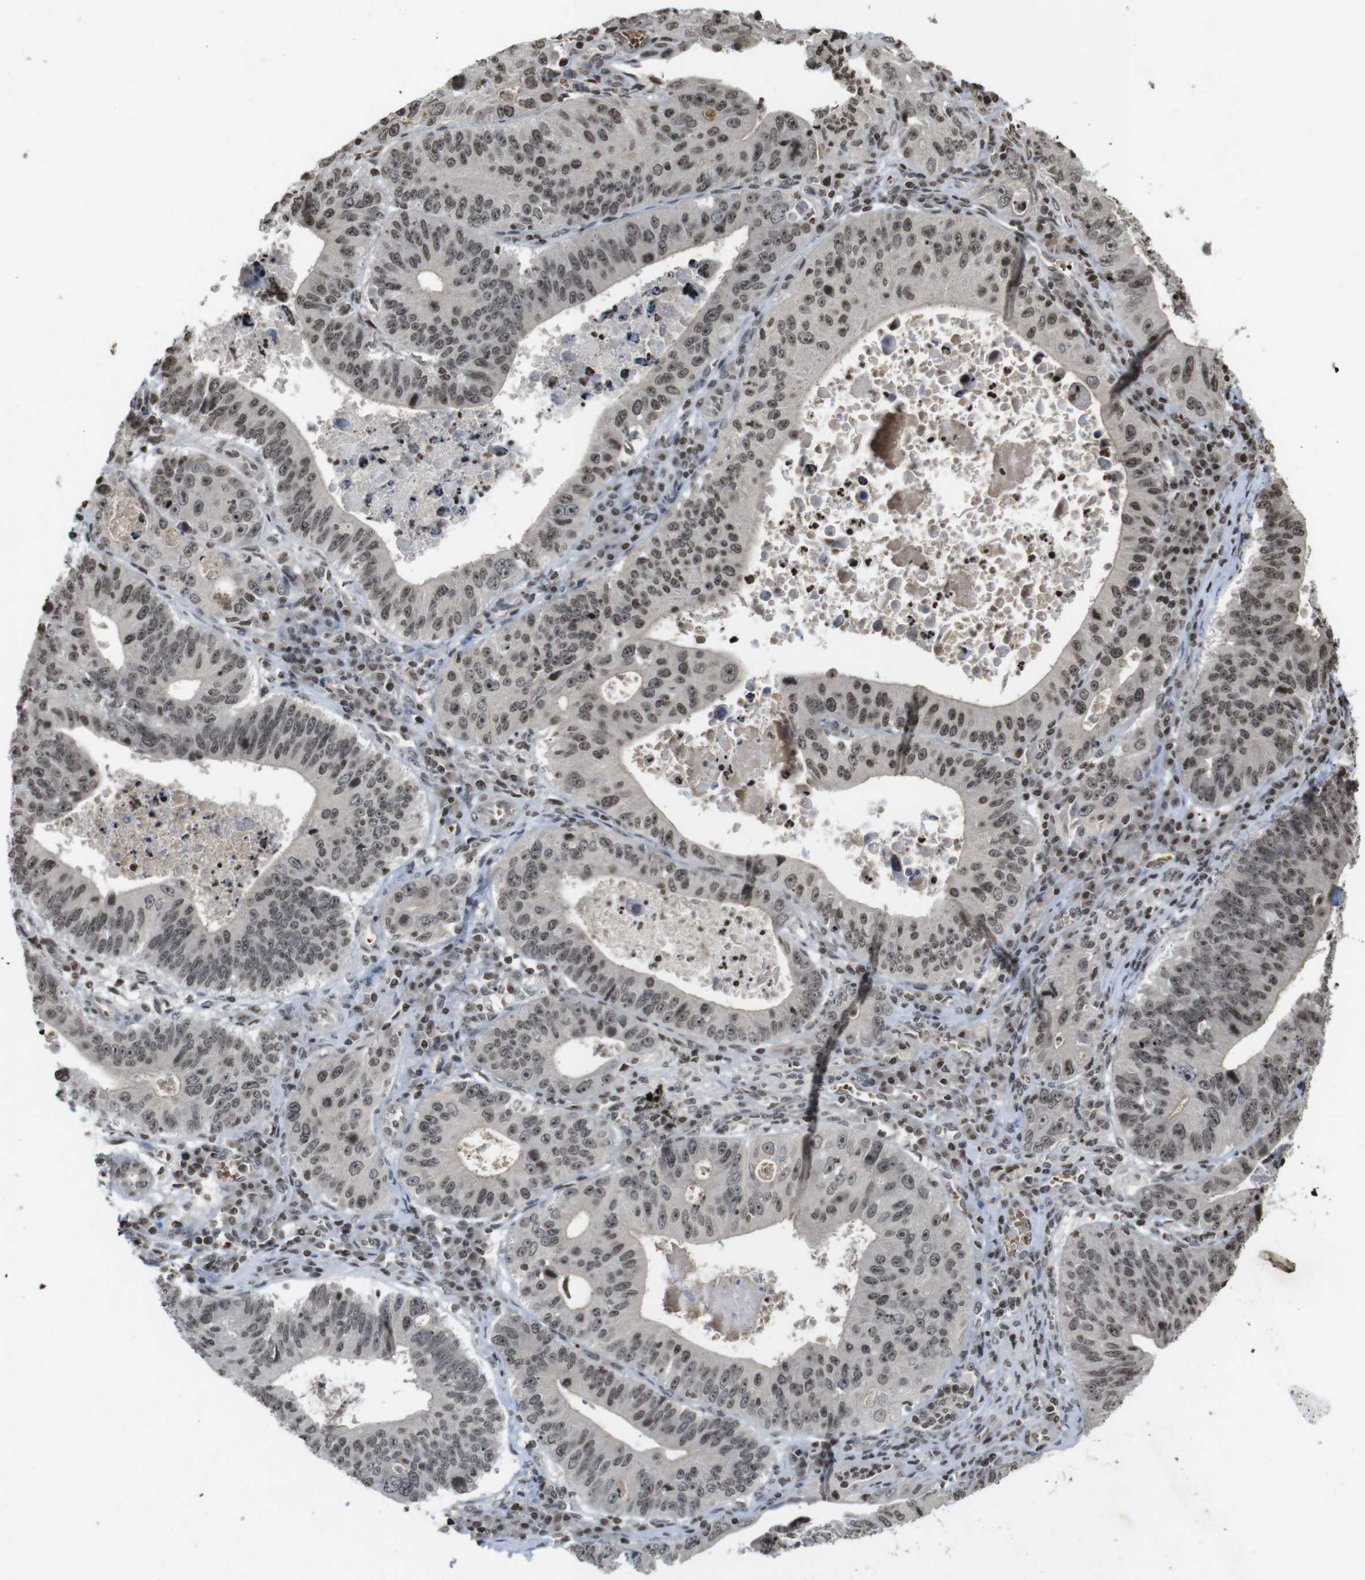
{"staining": {"intensity": "moderate", "quantity": "25%-75%", "location": "nuclear"}, "tissue": "stomach cancer", "cell_type": "Tumor cells", "image_type": "cancer", "snomed": [{"axis": "morphology", "description": "Adenocarcinoma, NOS"}, {"axis": "topography", "description": "Stomach"}], "caption": "Immunohistochemical staining of human stomach adenocarcinoma demonstrates moderate nuclear protein staining in approximately 25%-75% of tumor cells. The protein is stained brown, and the nuclei are stained in blue (DAB (3,3'-diaminobenzidine) IHC with brightfield microscopy, high magnification).", "gene": "FOXA3", "patient": {"sex": "male", "age": 59}}